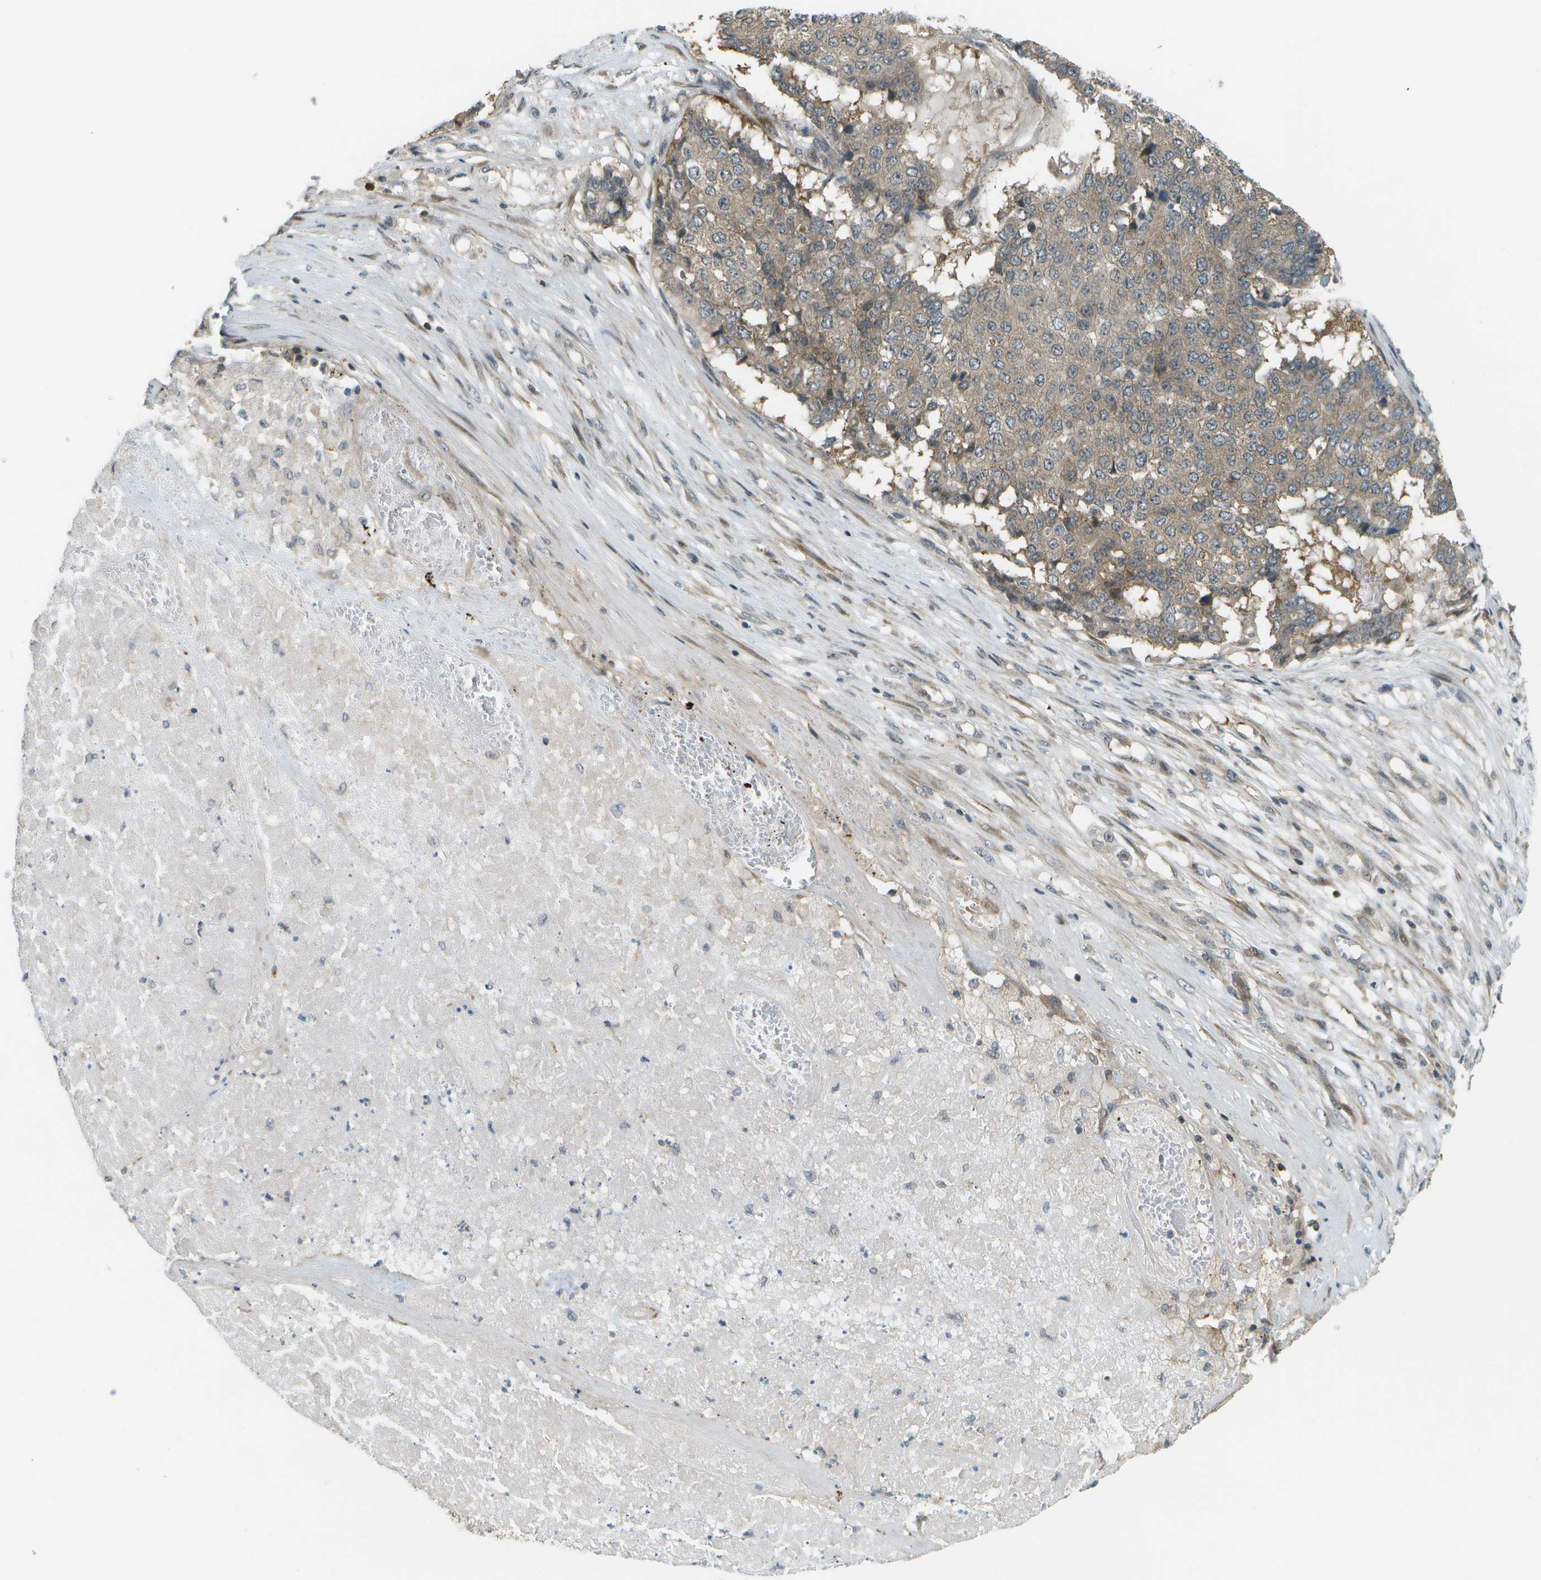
{"staining": {"intensity": "weak", "quantity": ">75%", "location": "cytoplasmic/membranous"}, "tissue": "pancreatic cancer", "cell_type": "Tumor cells", "image_type": "cancer", "snomed": [{"axis": "morphology", "description": "Adenocarcinoma, NOS"}, {"axis": "topography", "description": "Pancreas"}], "caption": "Protein expression analysis of pancreatic cancer (adenocarcinoma) demonstrates weak cytoplasmic/membranous positivity in about >75% of tumor cells.", "gene": "WNK2", "patient": {"sex": "male", "age": 50}}